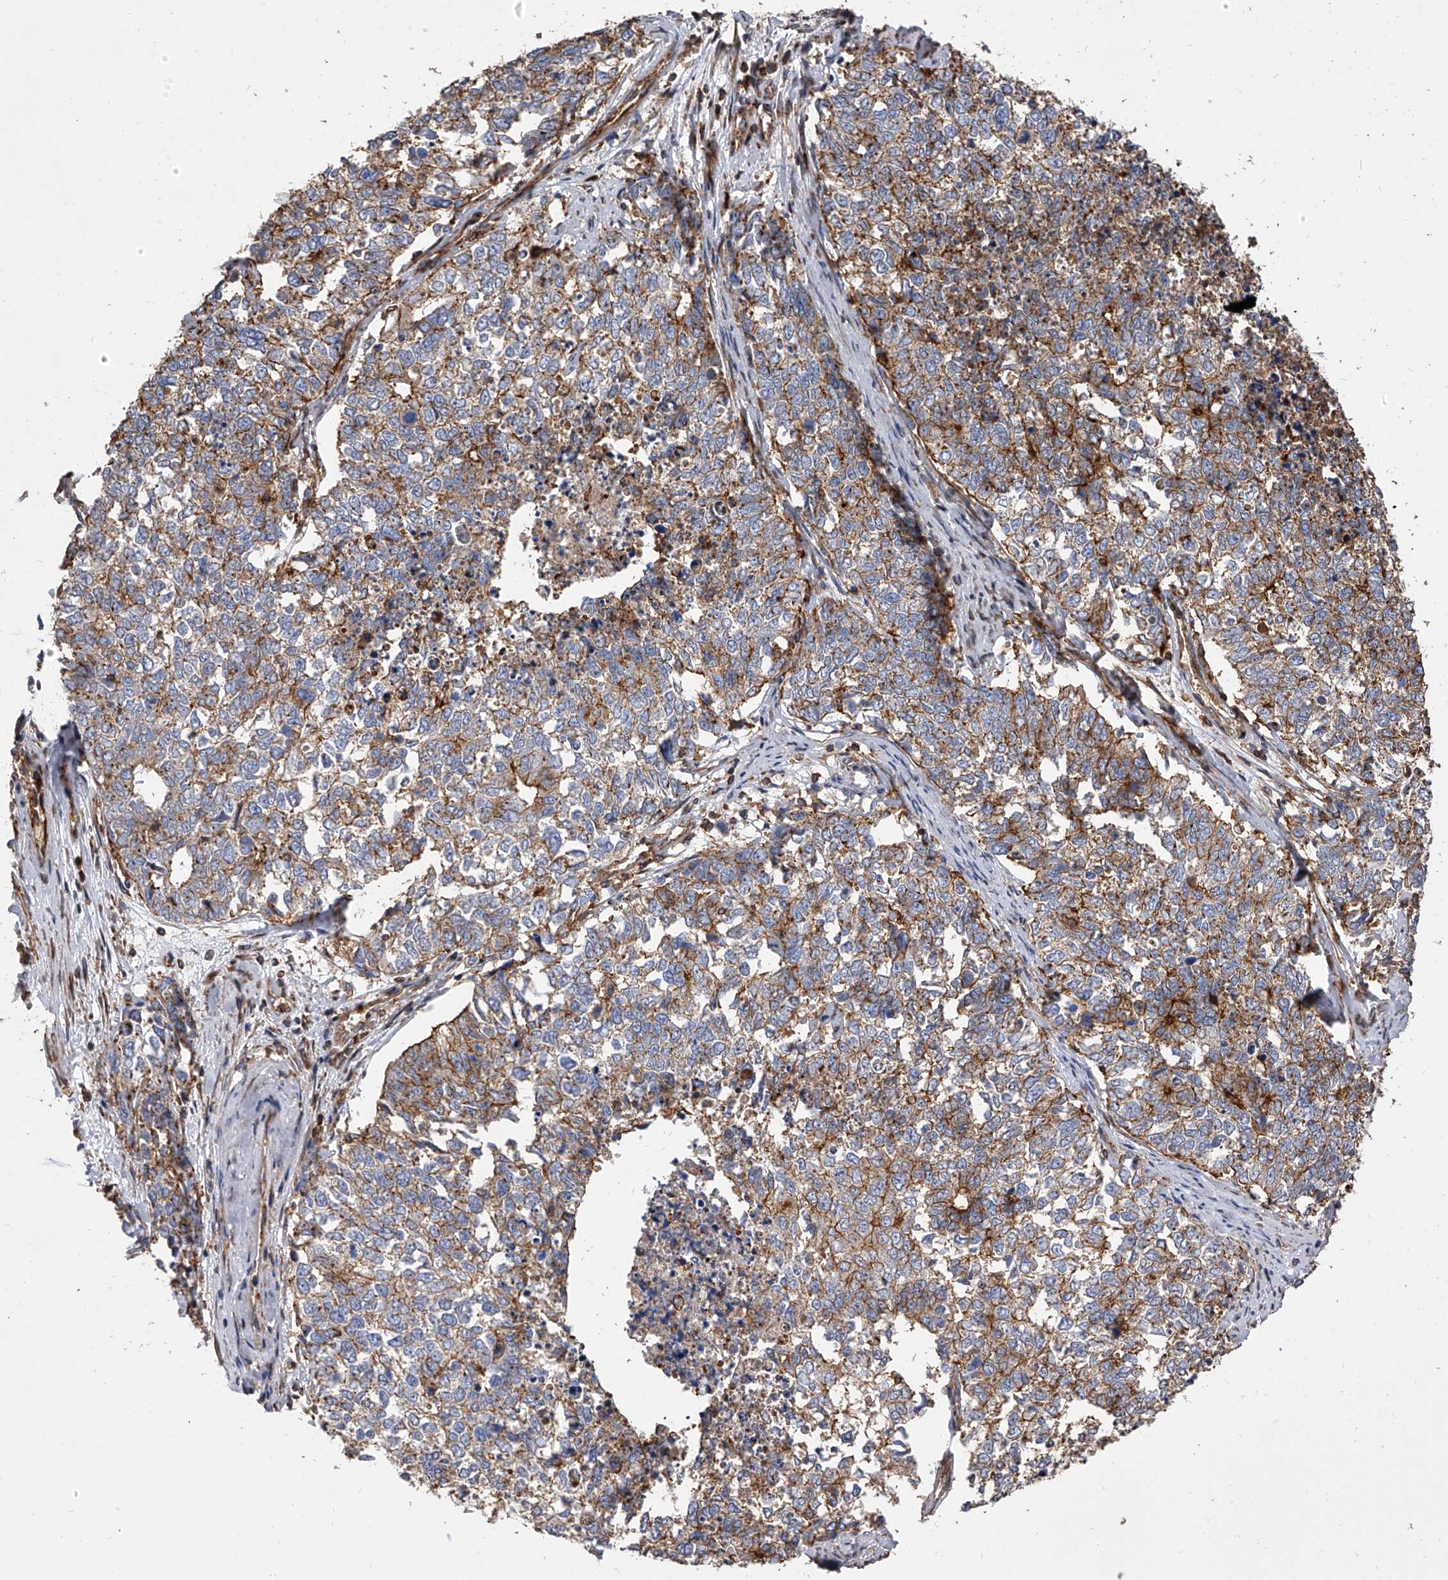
{"staining": {"intensity": "moderate", "quantity": ">75%", "location": "cytoplasmic/membranous"}, "tissue": "cervical cancer", "cell_type": "Tumor cells", "image_type": "cancer", "snomed": [{"axis": "morphology", "description": "Squamous cell carcinoma, NOS"}, {"axis": "topography", "description": "Cervix"}], "caption": "High-magnification brightfield microscopy of squamous cell carcinoma (cervical) stained with DAB (3,3'-diaminobenzidine) (brown) and counterstained with hematoxylin (blue). tumor cells exhibit moderate cytoplasmic/membranous expression is appreciated in approximately>75% of cells.", "gene": "PISD", "patient": {"sex": "female", "age": 63}}